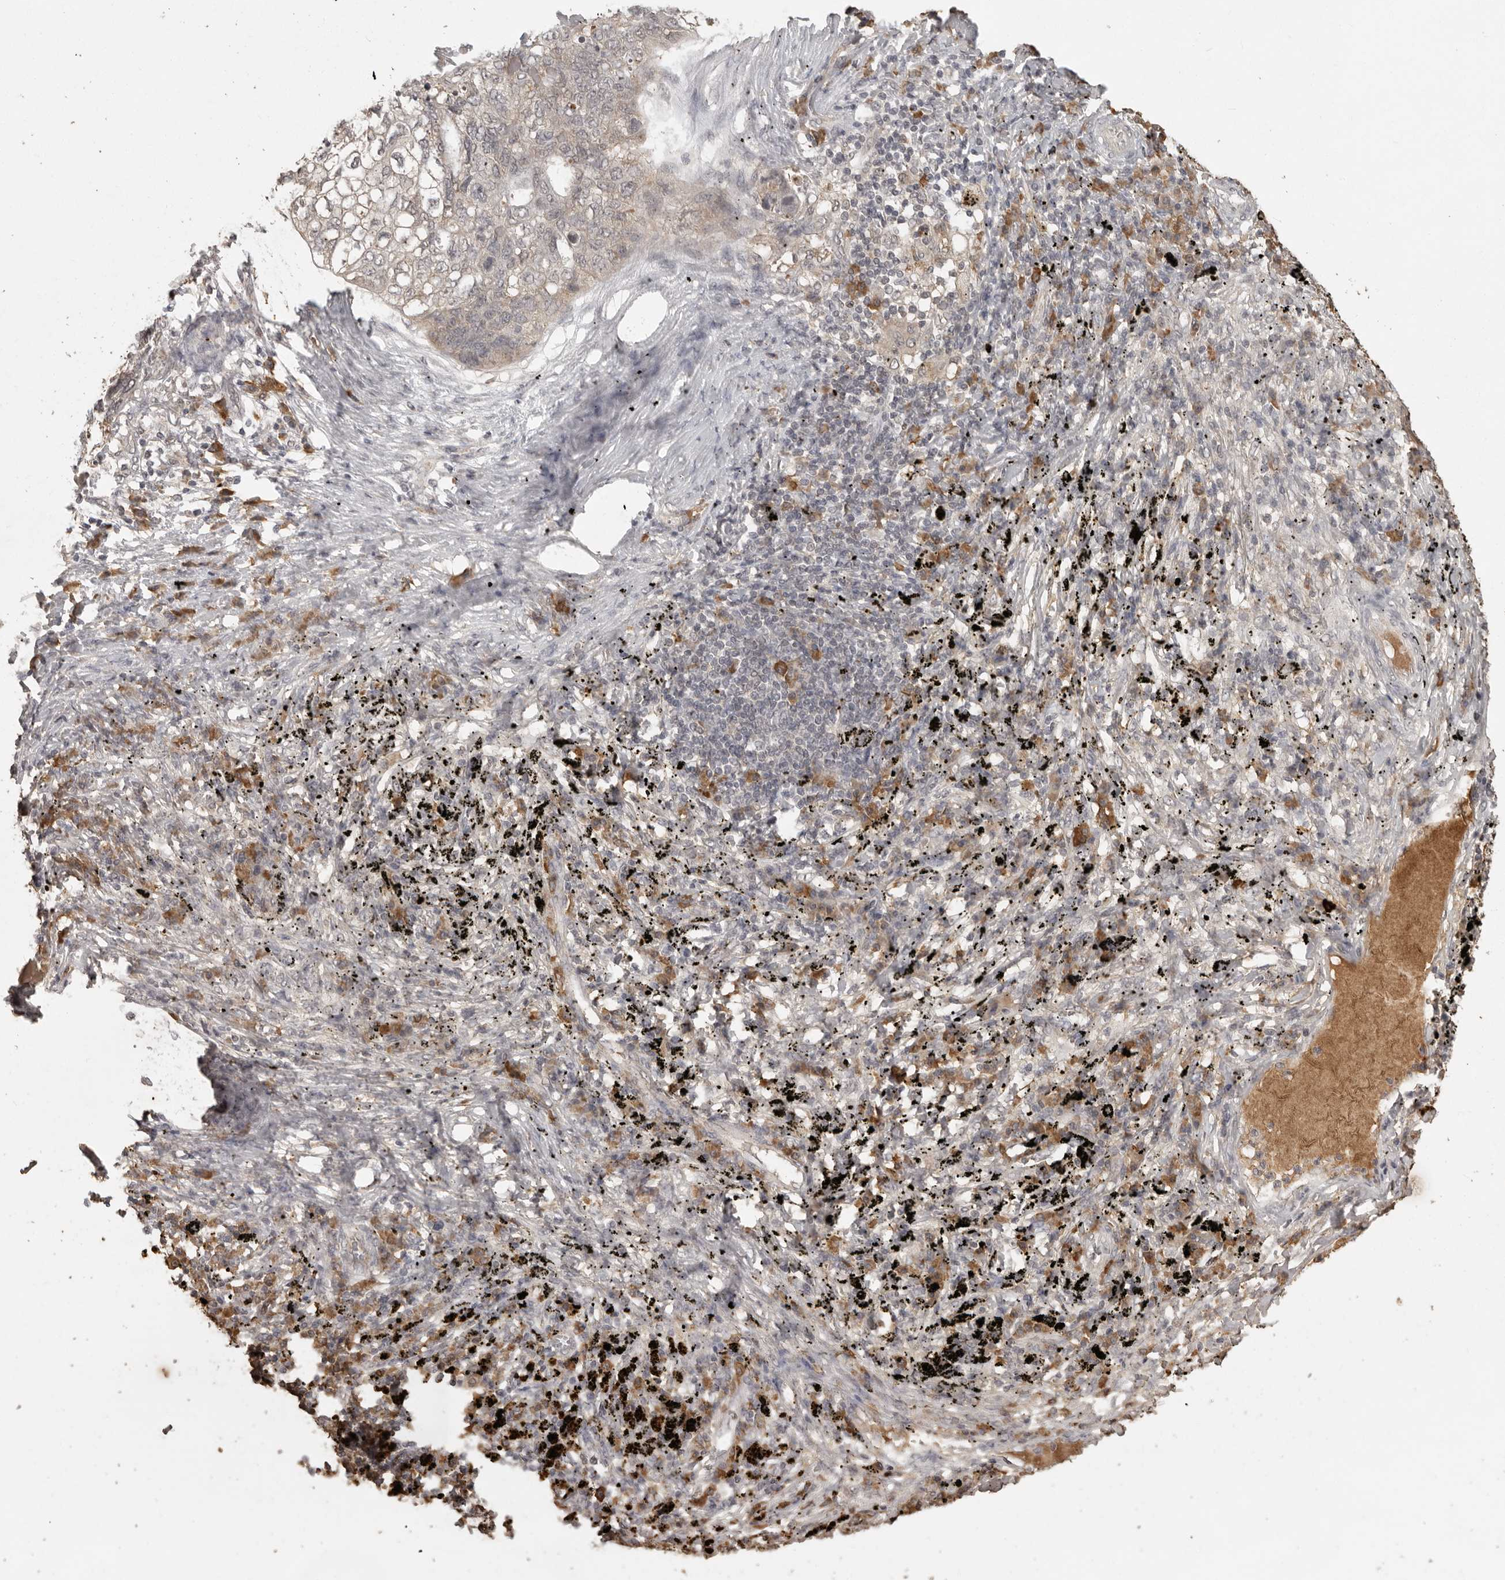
{"staining": {"intensity": "negative", "quantity": "none", "location": "none"}, "tissue": "lung cancer", "cell_type": "Tumor cells", "image_type": "cancer", "snomed": [{"axis": "morphology", "description": "Squamous cell carcinoma, NOS"}, {"axis": "topography", "description": "Lung"}], "caption": "Tumor cells show no significant expression in lung cancer (squamous cell carcinoma).", "gene": "CTF1", "patient": {"sex": "female", "age": 63}}